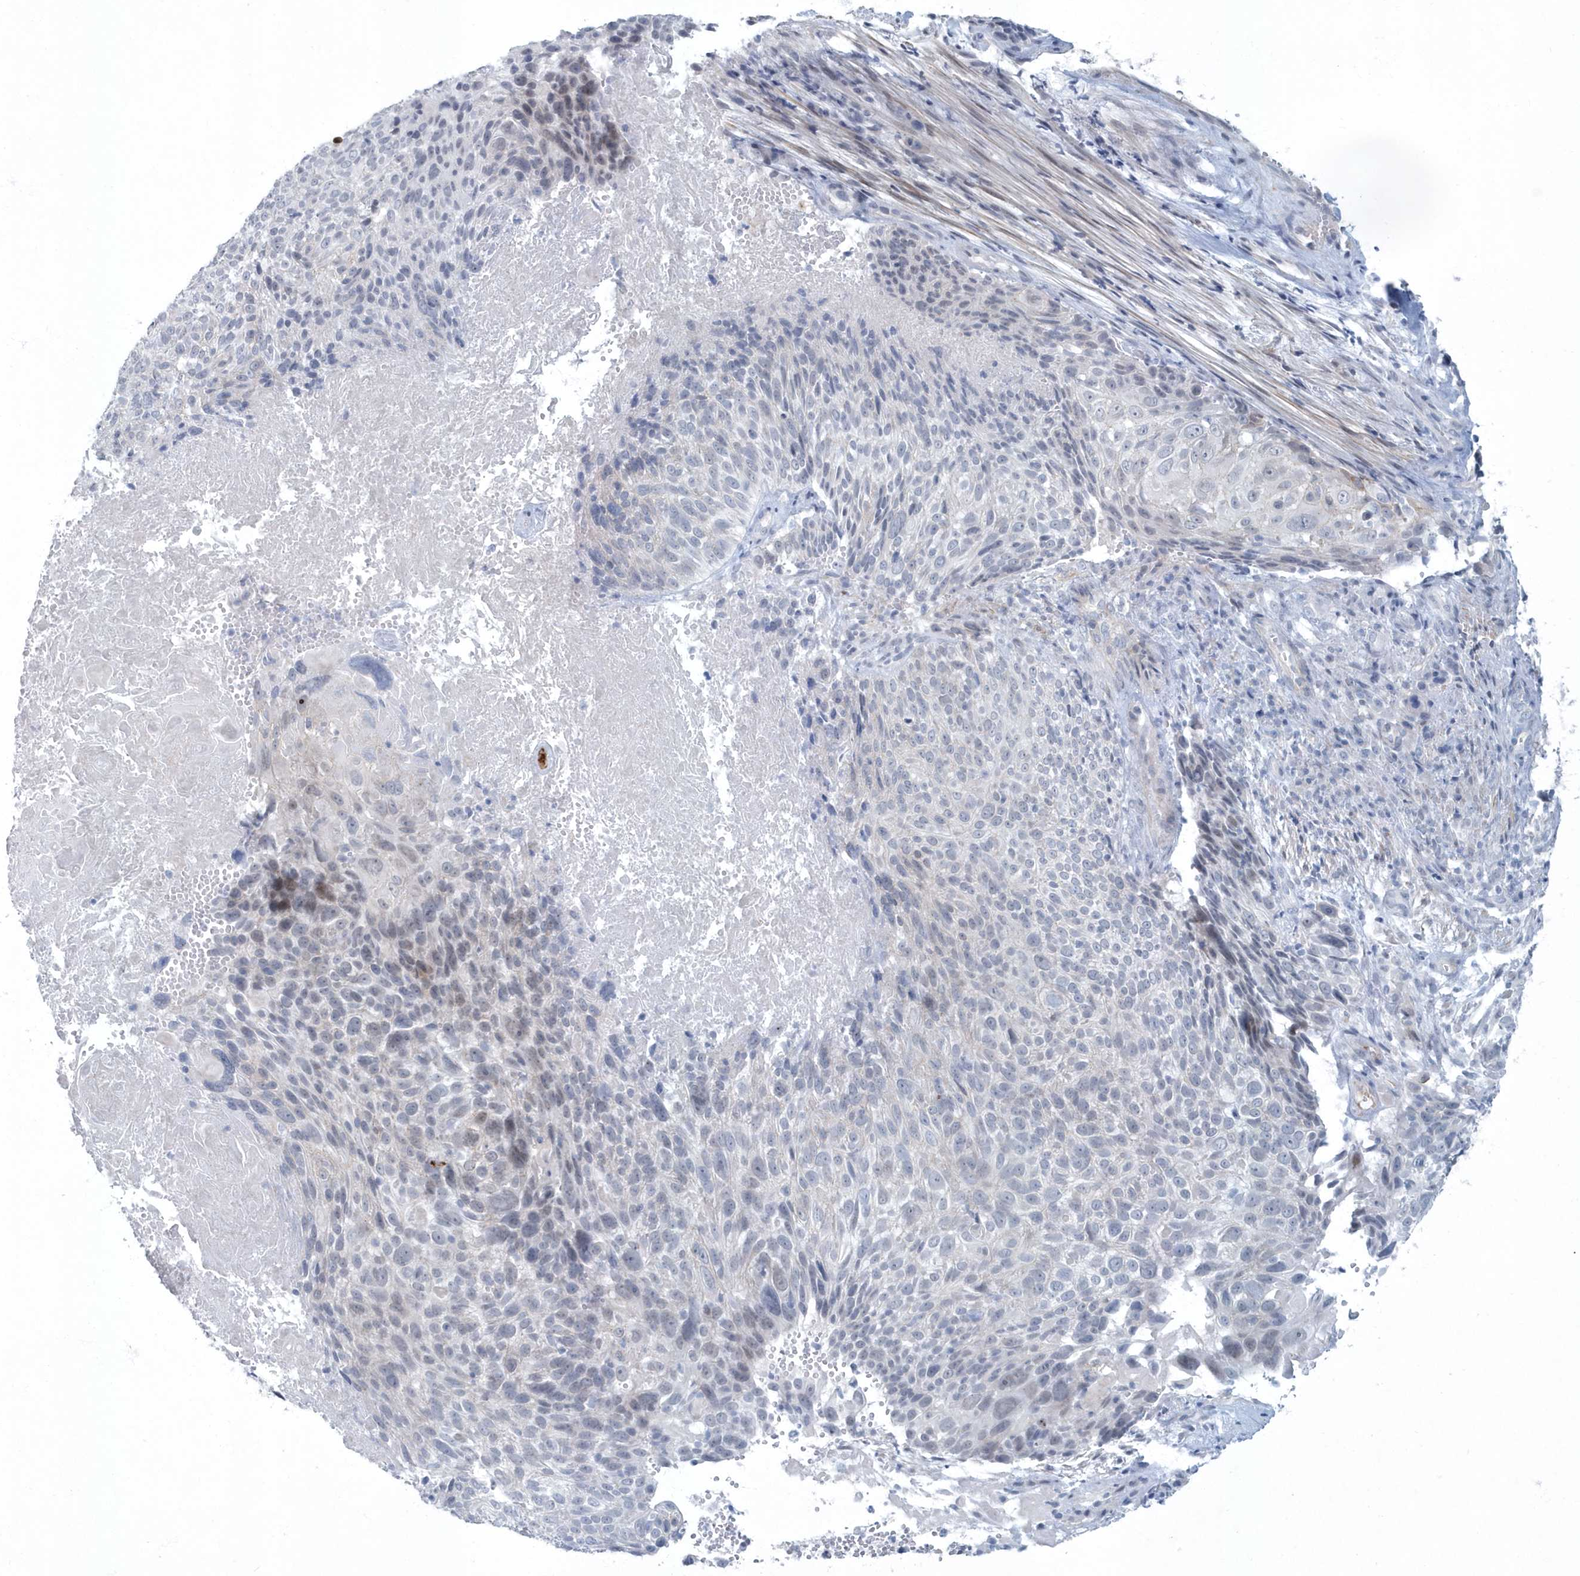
{"staining": {"intensity": "weak", "quantity": "<25%", "location": "nuclear"}, "tissue": "cervical cancer", "cell_type": "Tumor cells", "image_type": "cancer", "snomed": [{"axis": "morphology", "description": "Squamous cell carcinoma, NOS"}, {"axis": "topography", "description": "Cervix"}], "caption": "Immunohistochemical staining of human cervical cancer reveals no significant expression in tumor cells.", "gene": "MYOT", "patient": {"sex": "female", "age": 74}}